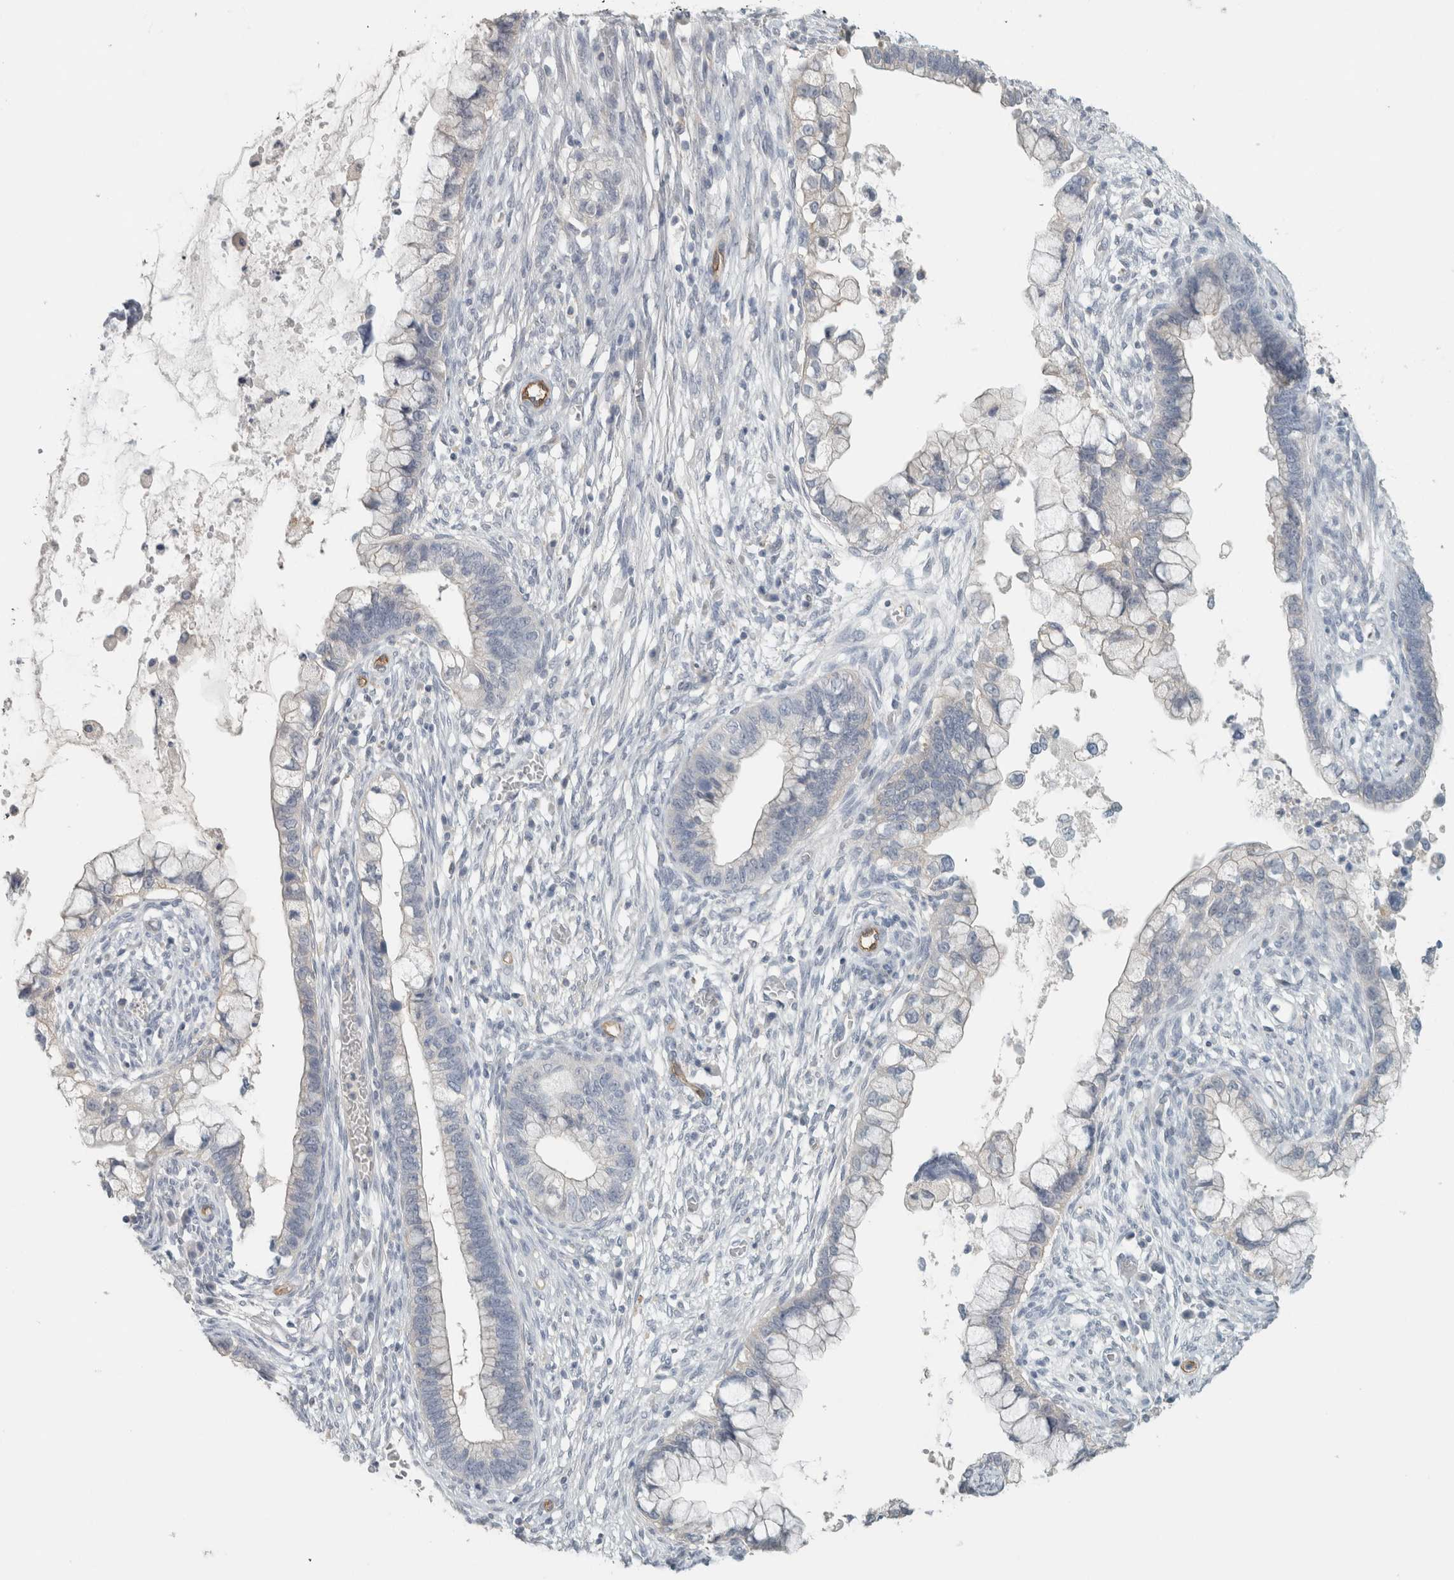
{"staining": {"intensity": "negative", "quantity": "none", "location": "none"}, "tissue": "cervical cancer", "cell_type": "Tumor cells", "image_type": "cancer", "snomed": [{"axis": "morphology", "description": "Adenocarcinoma, NOS"}, {"axis": "topography", "description": "Cervix"}], "caption": "Micrograph shows no significant protein expression in tumor cells of cervical cancer. The staining was performed using DAB to visualize the protein expression in brown, while the nuclei were stained in blue with hematoxylin (Magnification: 20x).", "gene": "SCIN", "patient": {"sex": "female", "age": 44}}